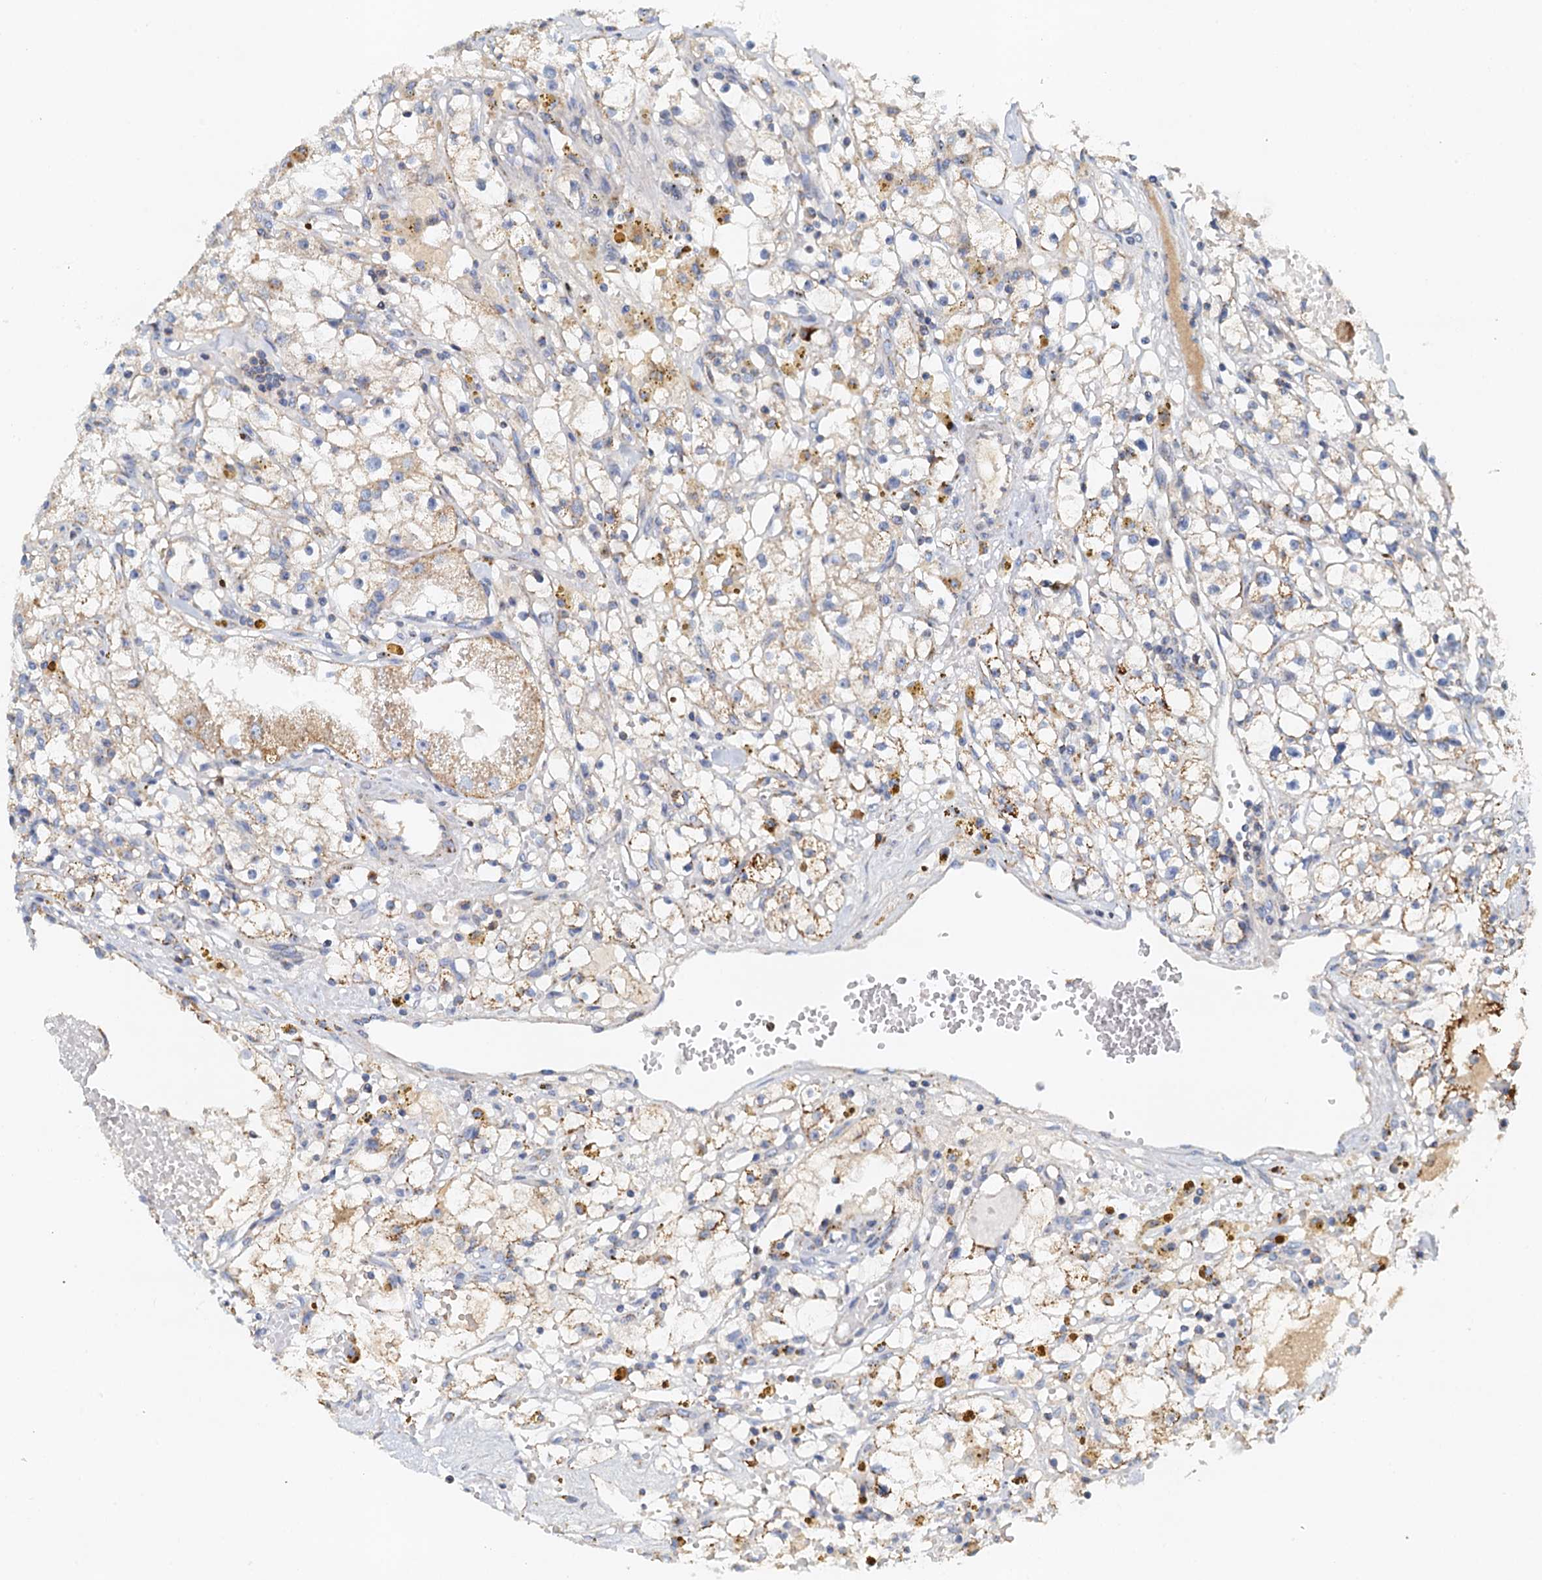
{"staining": {"intensity": "weak", "quantity": "25%-75%", "location": "cytoplasmic/membranous"}, "tissue": "renal cancer", "cell_type": "Tumor cells", "image_type": "cancer", "snomed": [{"axis": "morphology", "description": "Adenocarcinoma, NOS"}, {"axis": "topography", "description": "Kidney"}], "caption": "IHC of adenocarcinoma (renal) exhibits low levels of weak cytoplasmic/membranous positivity in approximately 25%-75% of tumor cells.", "gene": "POC1A", "patient": {"sex": "male", "age": 56}}